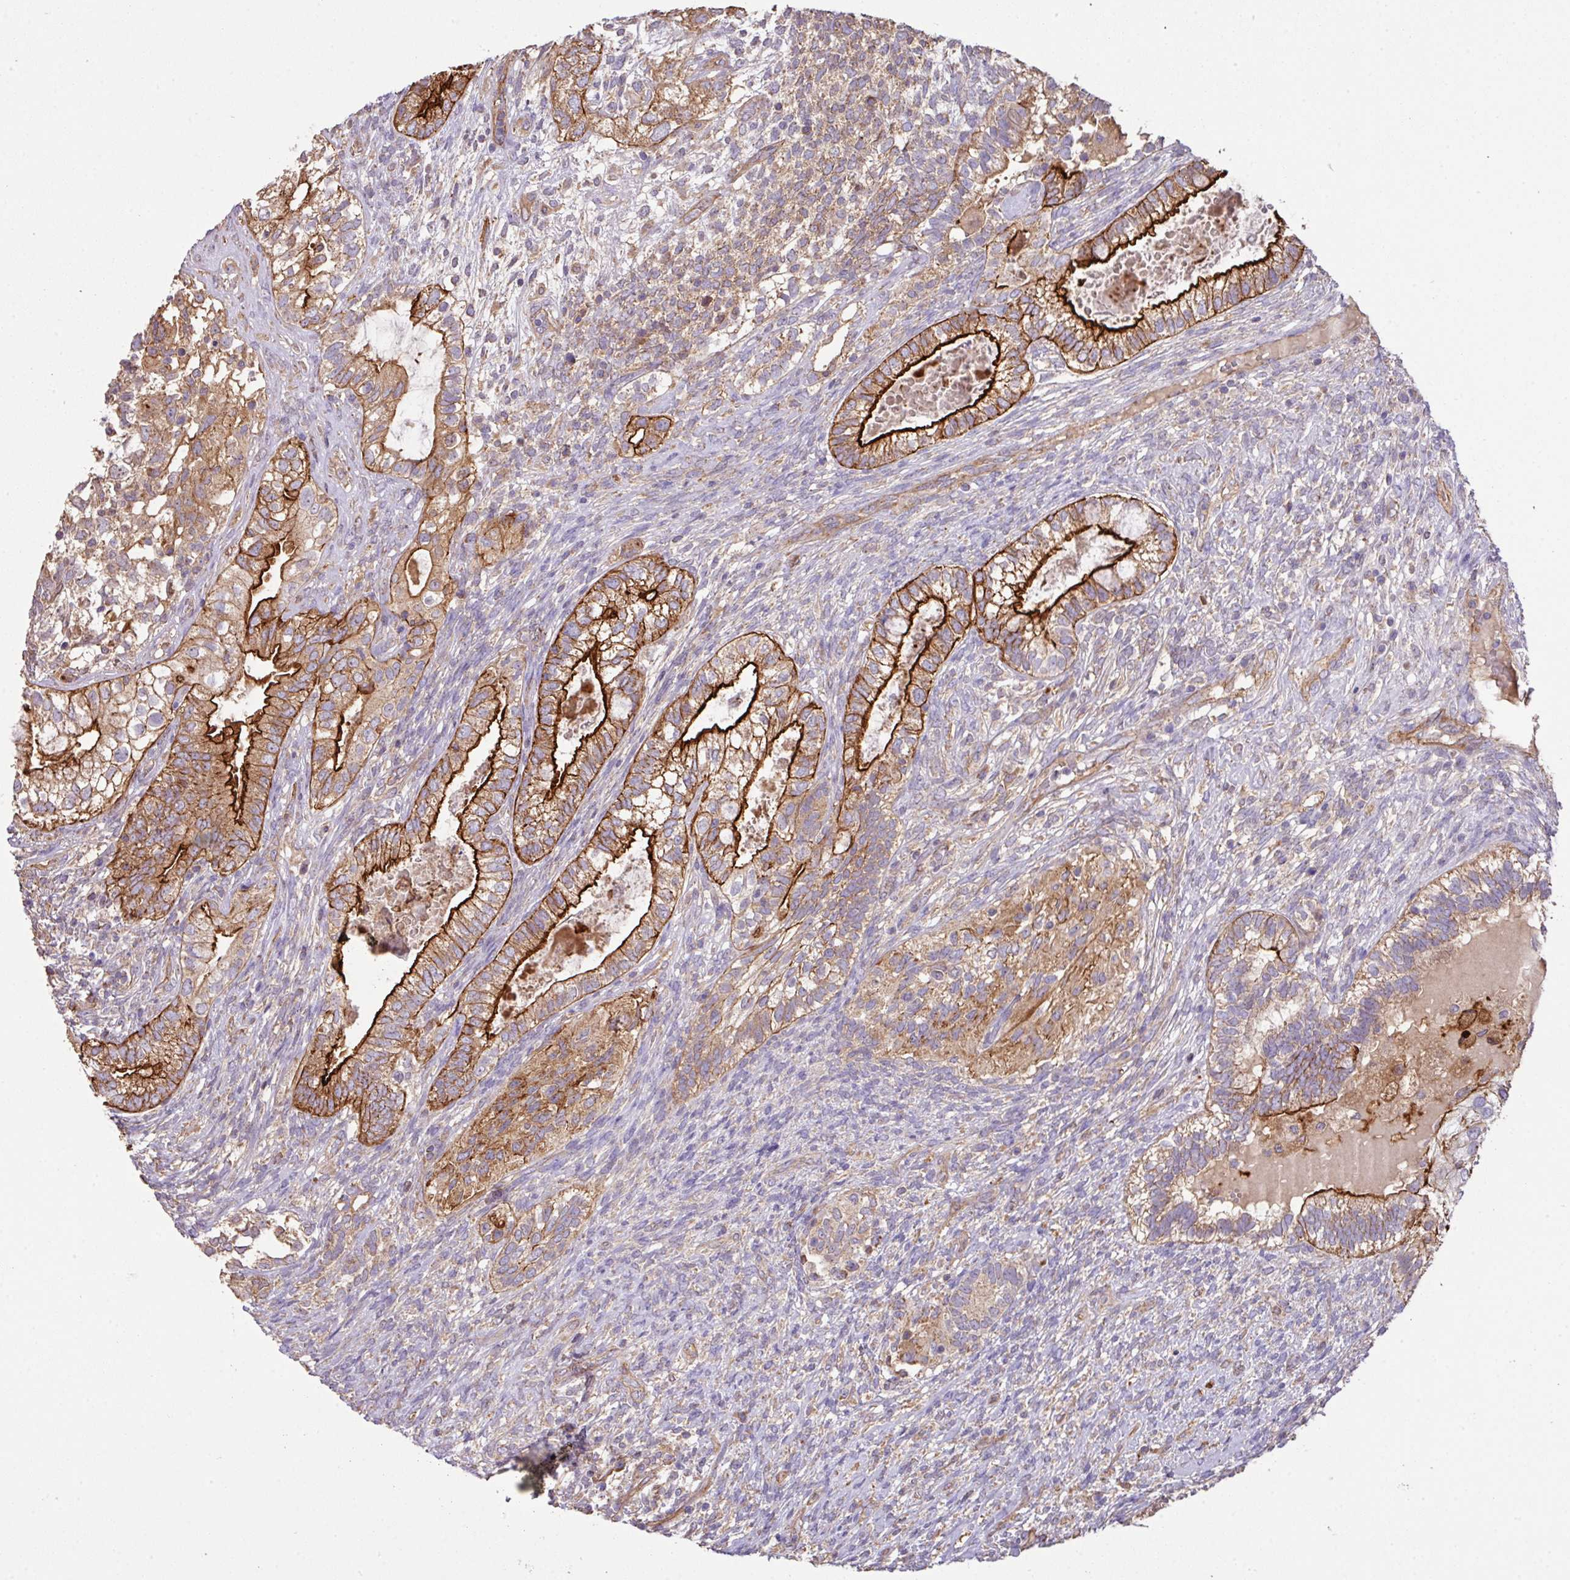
{"staining": {"intensity": "strong", "quantity": ">75%", "location": "cytoplasmic/membranous"}, "tissue": "testis cancer", "cell_type": "Tumor cells", "image_type": "cancer", "snomed": [{"axis": "morphology", "description": "Seminoma, NOS"}, {"axis": "morphology", "description": "Carcinoma, Embryonal, NOS"}, {"axis": "topography", "description": "Testis"}], "caption": "A brown stain labels strong cytoplasmic/membranous positivity of a protein in testis embryonal carcinoma tumor cells.", "gene": "LRRC53", "patient": {"sex": "male", "age": 41}}